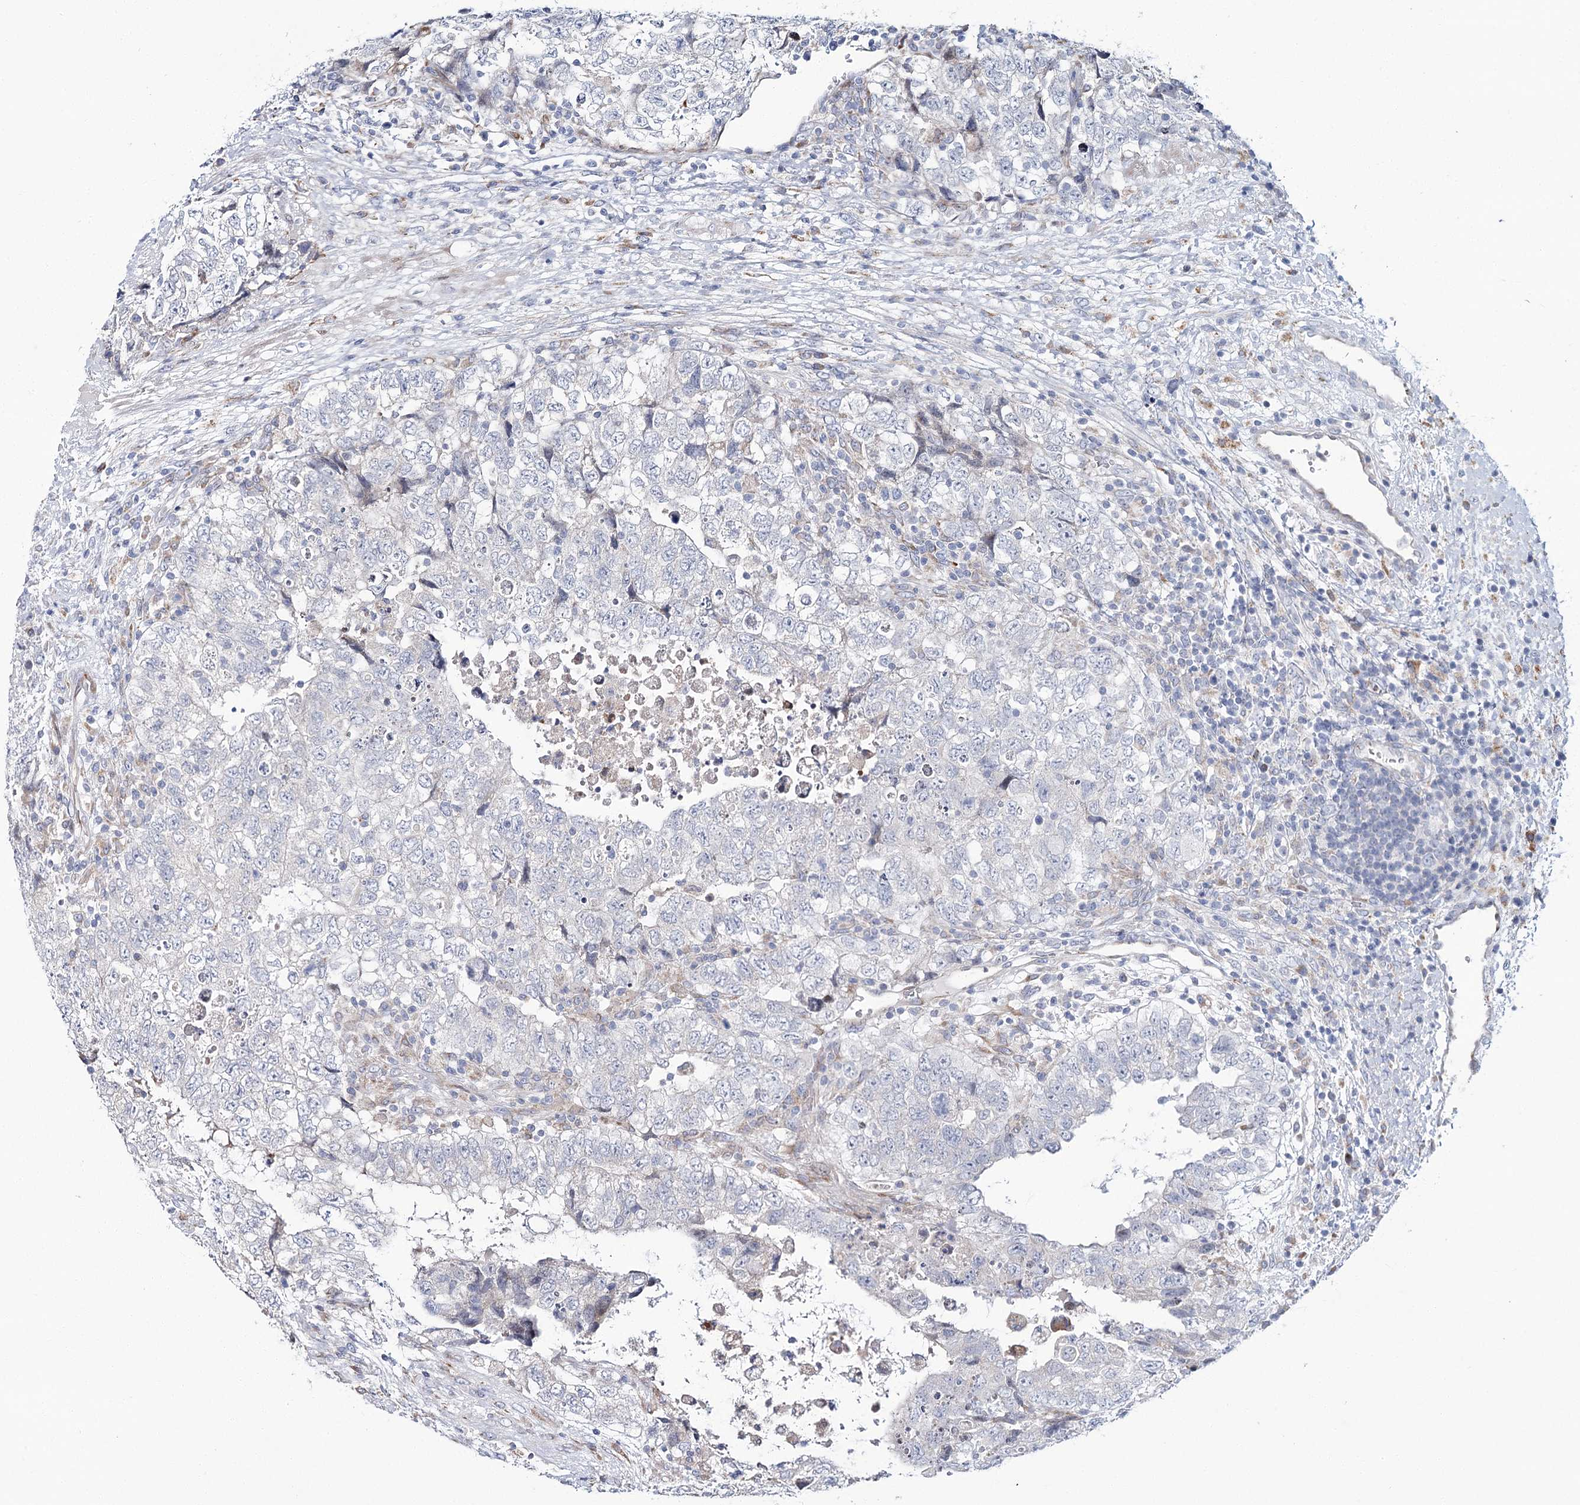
{"staining": {"intensity": "negative", "quantity": "none", "location": "none"}, "tissue": "testis cancer", "cell_type": "Tumor cells", "image_type": "cancer", "snomed": [{"axis": "morphology", "description": "Carcinoma, Embryonal, NOS"}, {"axis": "topography", "description": "Testis"}], "caption": "Immunohistochemistry micrograph of testis cancer stained for a protein (brown), which exhibits no staining in tumor cells.", "gene": "CPLANE1", "patient": {"sex": "male", "age": 37}}